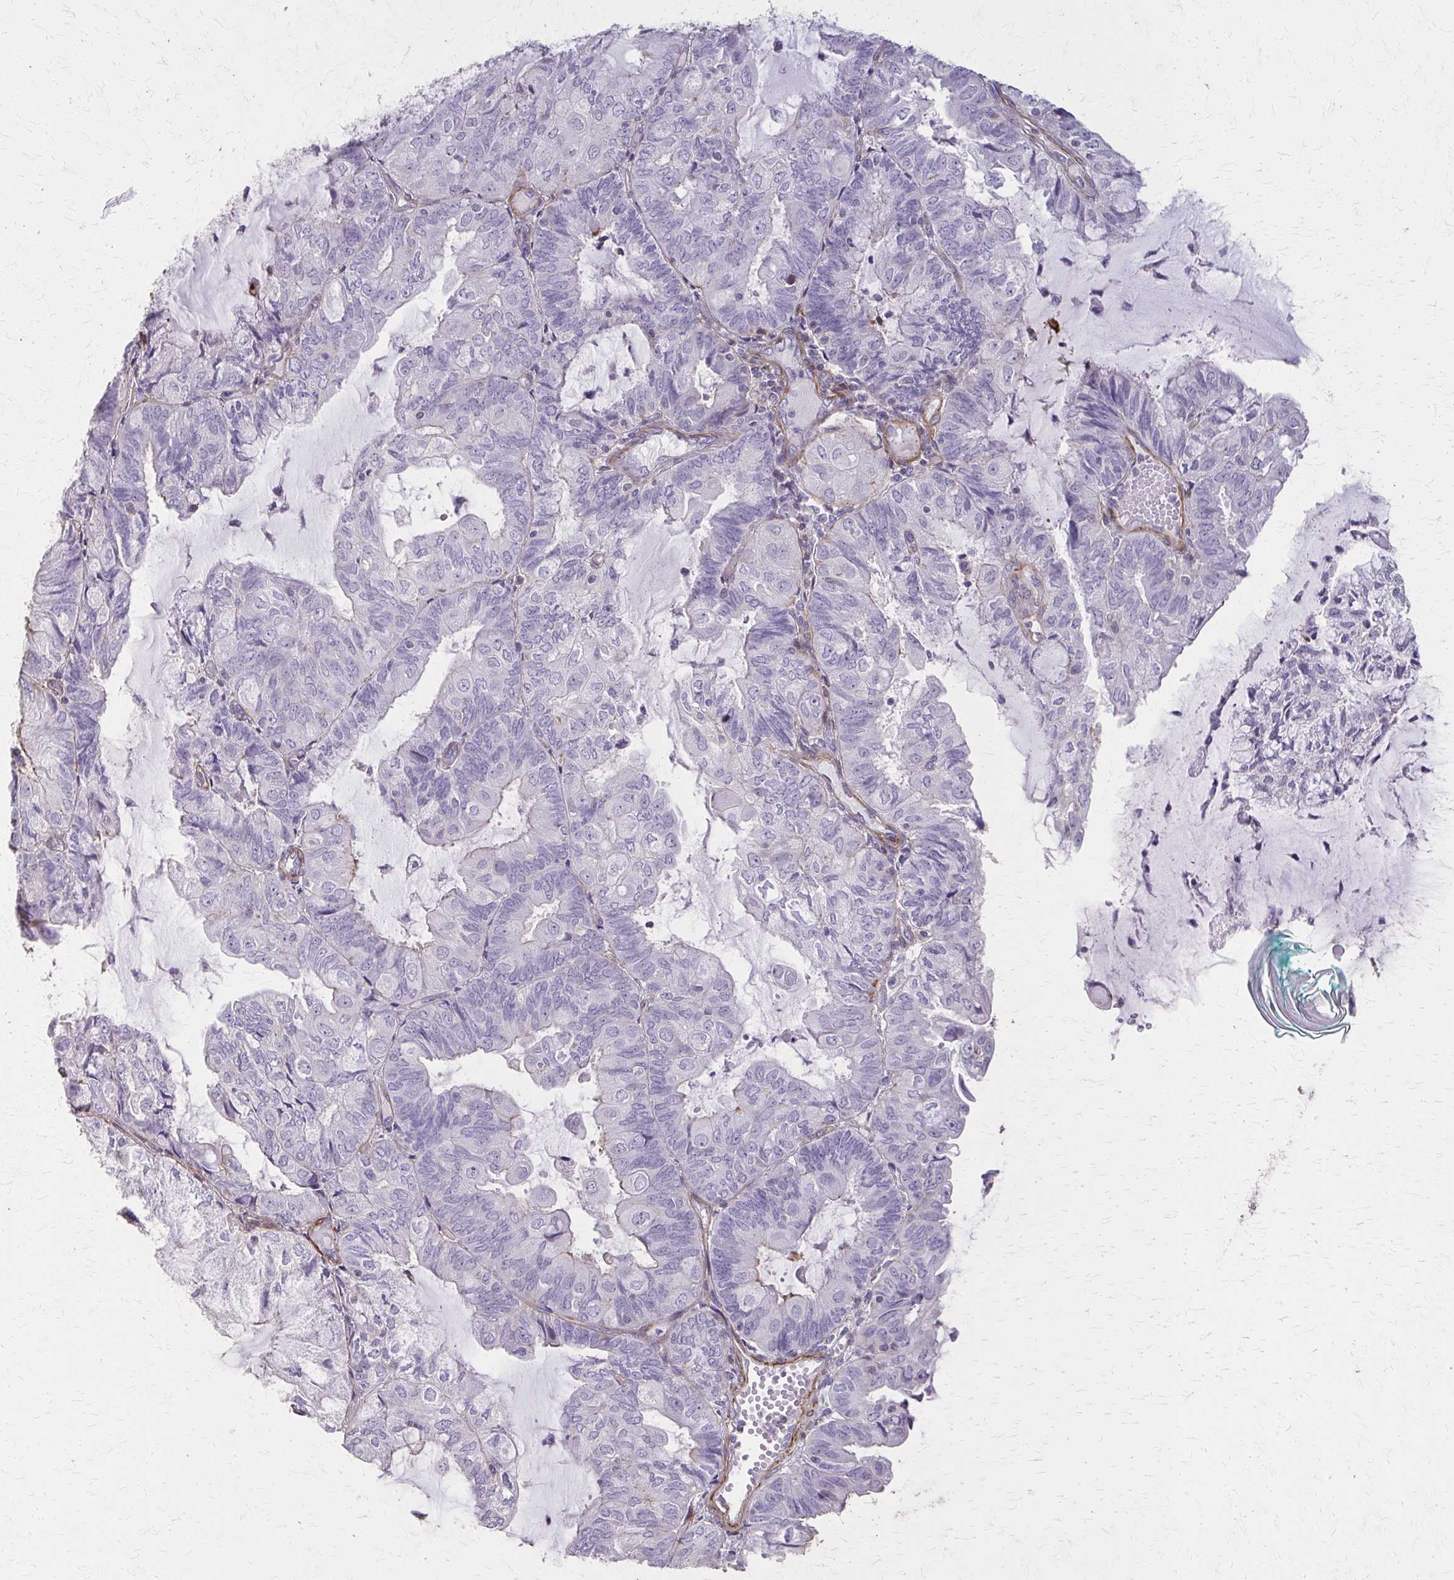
{"staining": {"intensity": "negative", "quantity": "none", "location": "none"}, "tissue": "endometrial cancer", "cell_type": "Tumor cells", "image_type": "cancer", "snomed": [{"axis": "morphology", "description": "Adenocarcinoma, NOS"}, {"axis": "topography", "description": "Endometrium"}], "caption": "Immunohistochemistry of human endometrial adenocarcinoma demonstrates no expression in tumor cells. Brightfield microscopy of immunohistochemistry stained with DAB (3,3'-diaminobenzidine) (brown) and hematoxylin (blue), captured at high magnification.", "gene": "TENM4", "patient": {"sex": "female", "age": 81}}